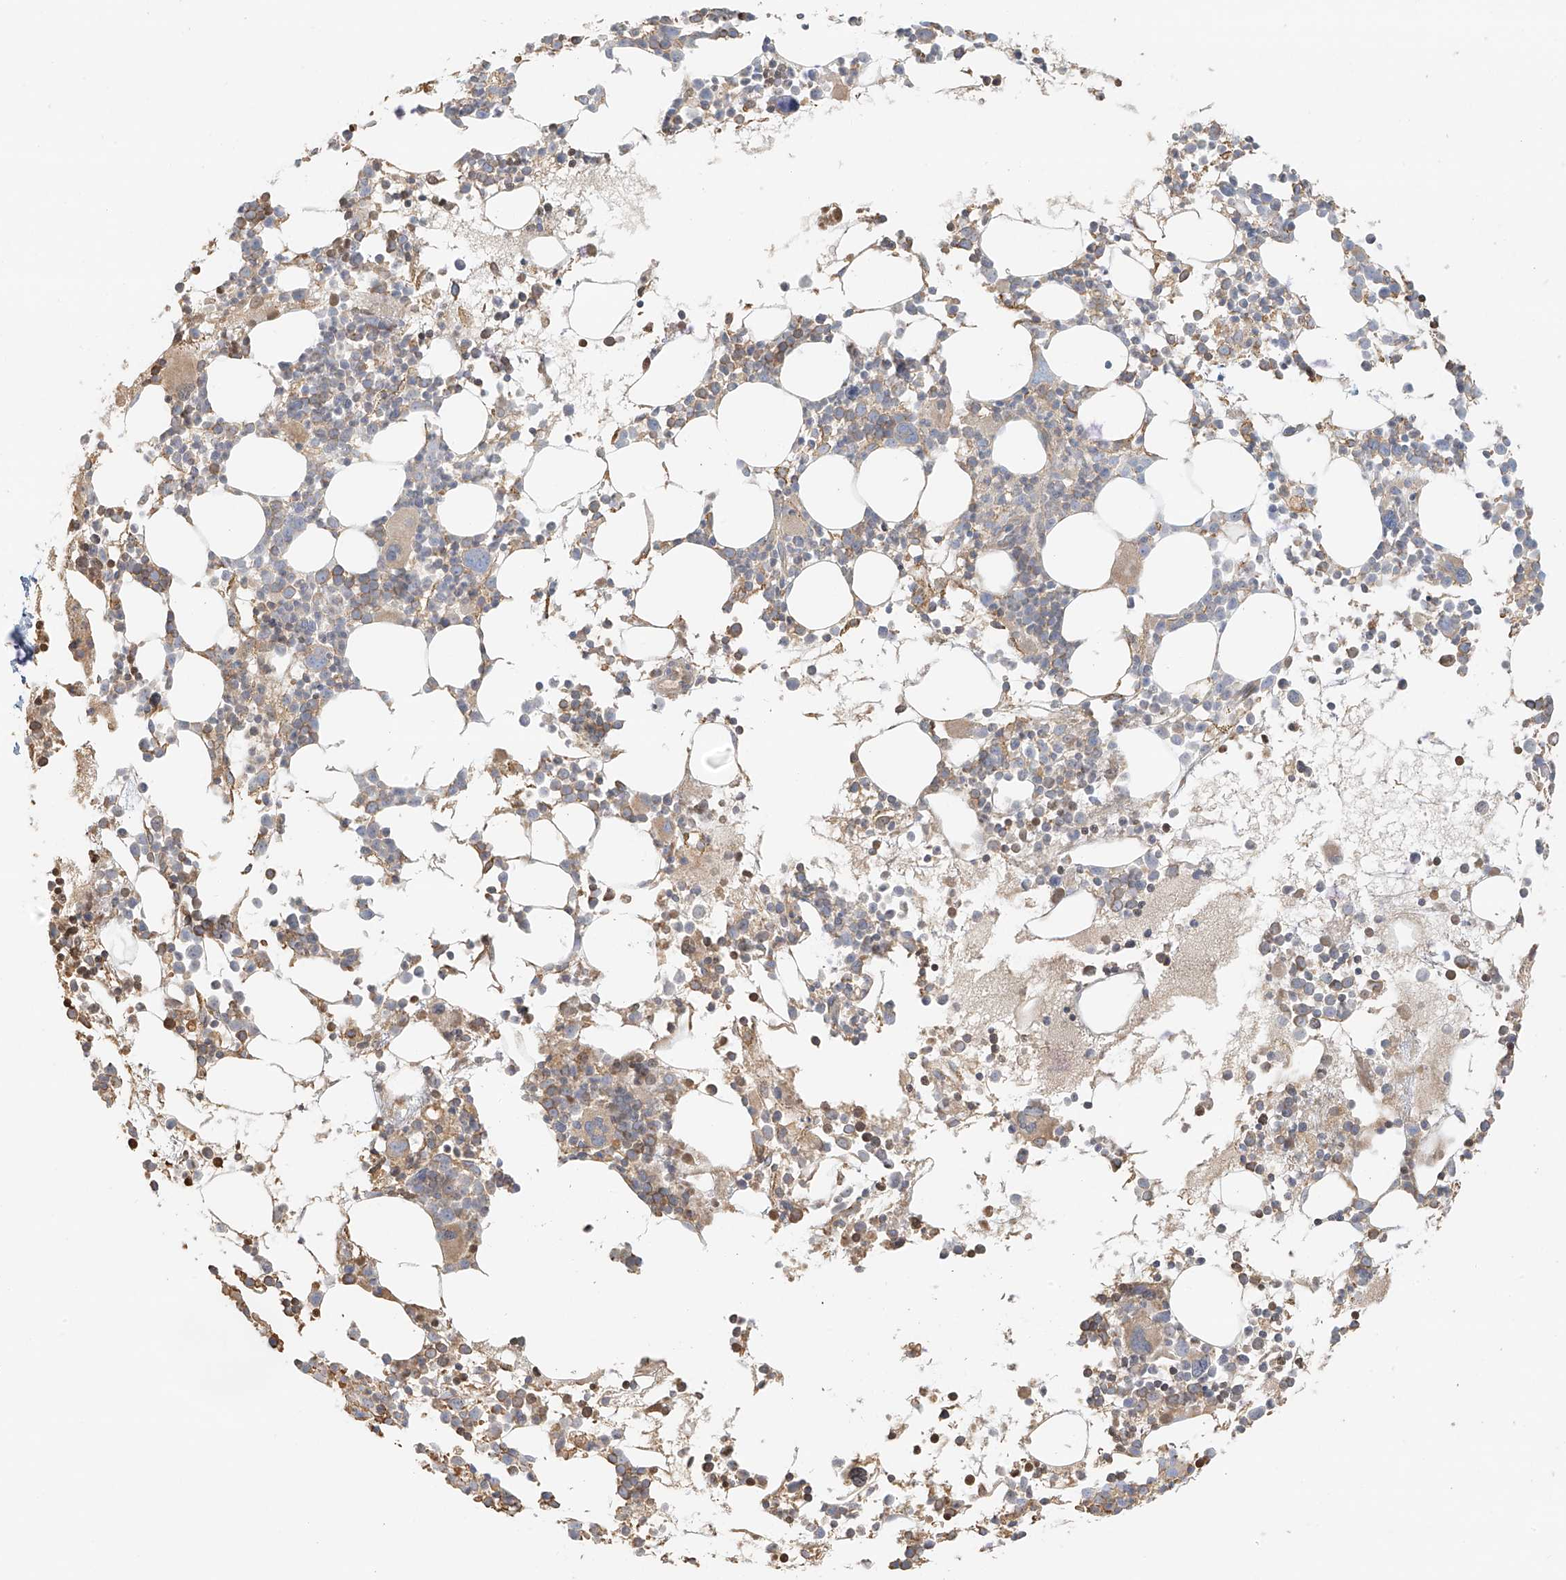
{"staining": {"intensity": "moderate", "quantity": "25%-75%", "location": "cytoplasmic/membranous"}, "tissue": "bone marrow", "cell_type": "Hematopoietic cells", "image_type": "normal", "snomed": [{"axis": "morphology", "description": "Normal tissue, NOS"}, {"axis": "topography", "description": "Bone marrow"}], "caption": "IHC staining of benign bone marrow, which shows medium levels of moderate cytoplasmic/membranous expression in about 25%-75% of hematopoietic cells indicating moderate cytoplasmic/membranous protein staining. The staining was performed using DAB (brown) for protein detection and nuclei were counterstained in hematoxylin (blue).", "gene": "UPK1B", "patient": {"sex": "female", "age": 62}}